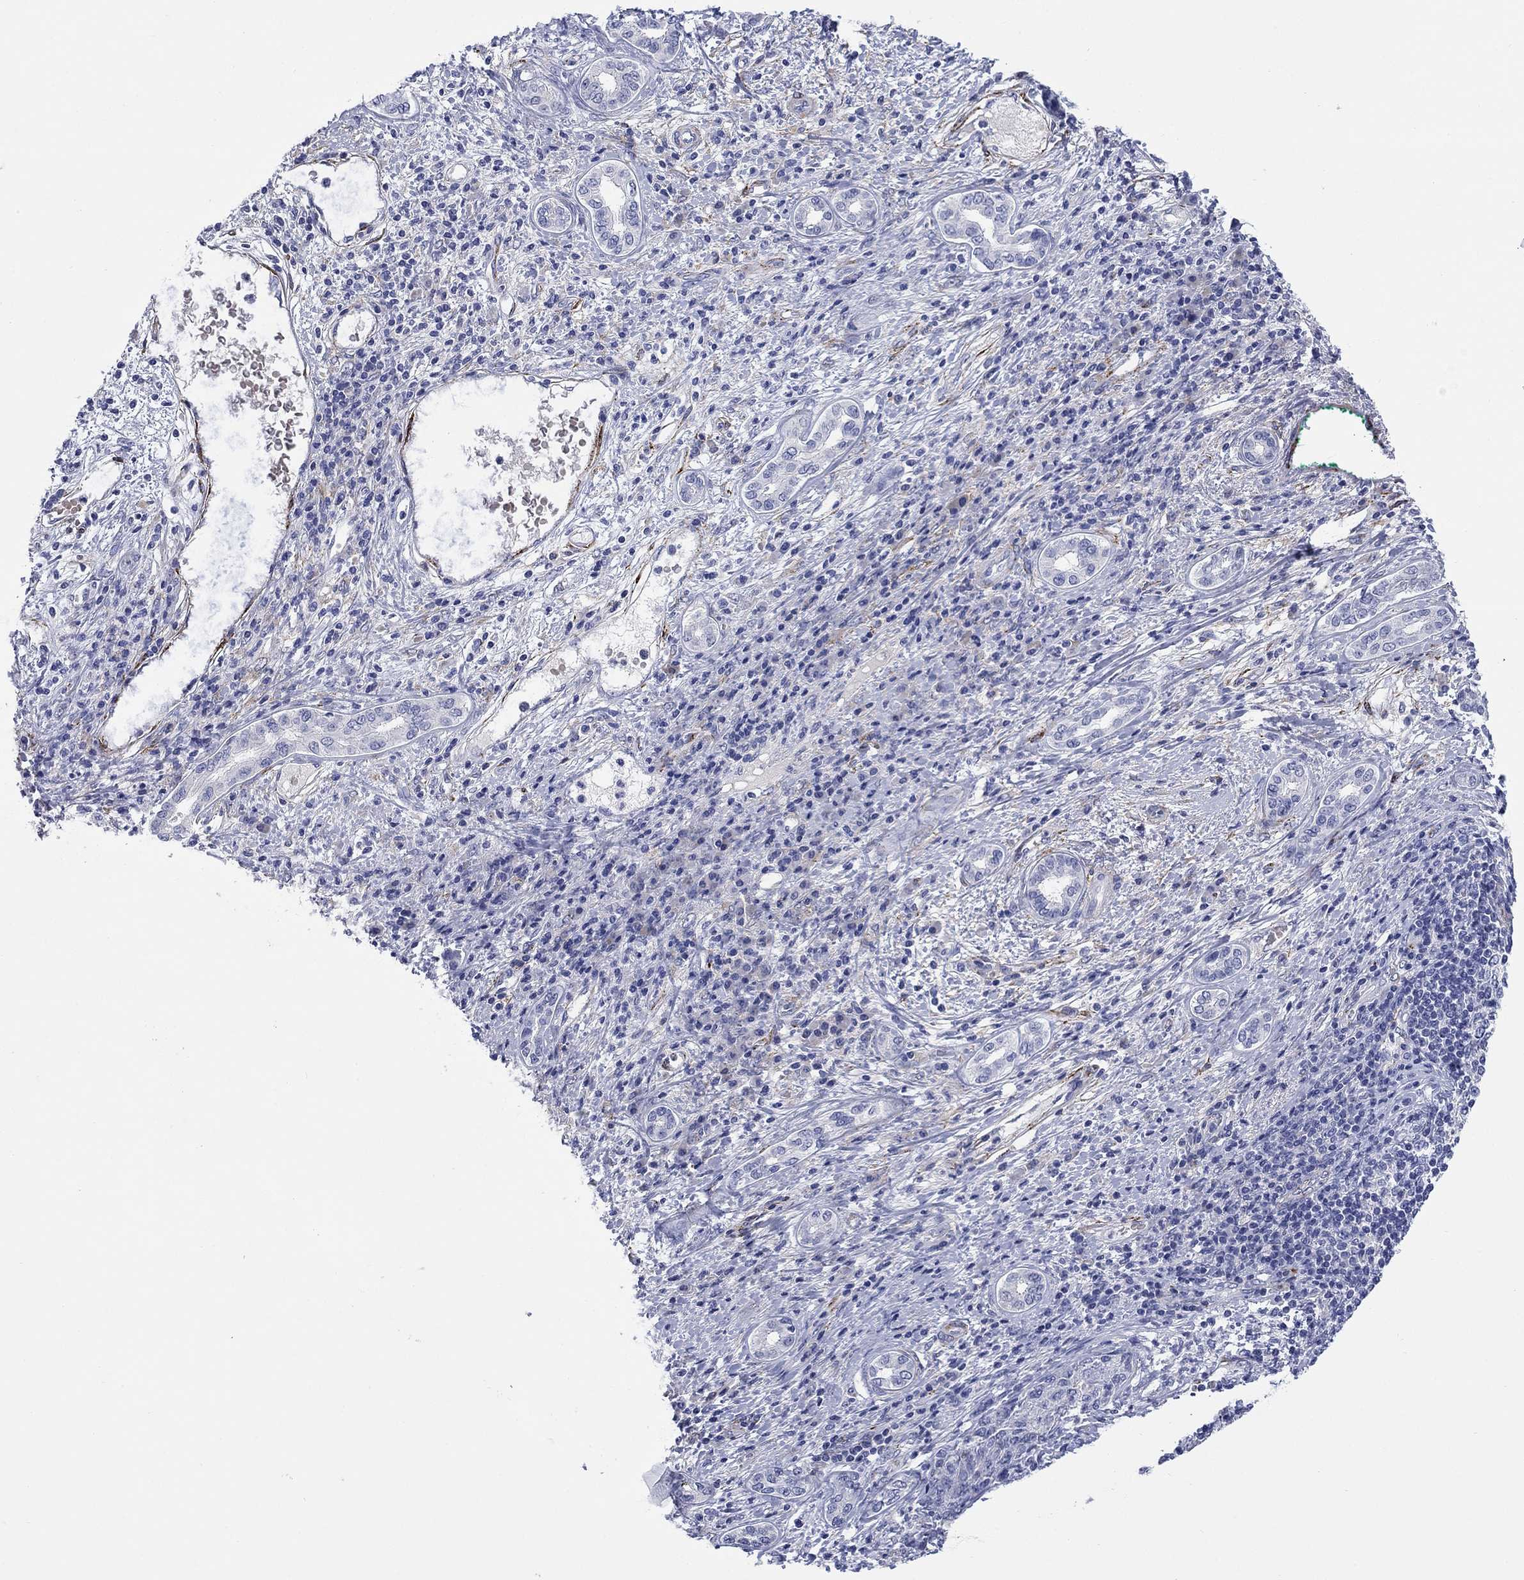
{"staining": {"intensity": "negative", "quantity": "none", "location": "none"}, "tissue": "liver cancer", "cell_type": "Tumor cells", "image_type": "cancer", "snomed": [{"axis": "morphology", "description": "Carcinoma, Hepatocellular, NOS"}, {"axis": "topography", "description": "Liver"}], "caption": "This is a micrograph of immunohistochemistry (IHC) staining of hepatocellular carcinoma (liver), which shows no expression in tumor cells.", "gene": "PTPRZ1", "patient": {"sex": "male", "age": 65}}